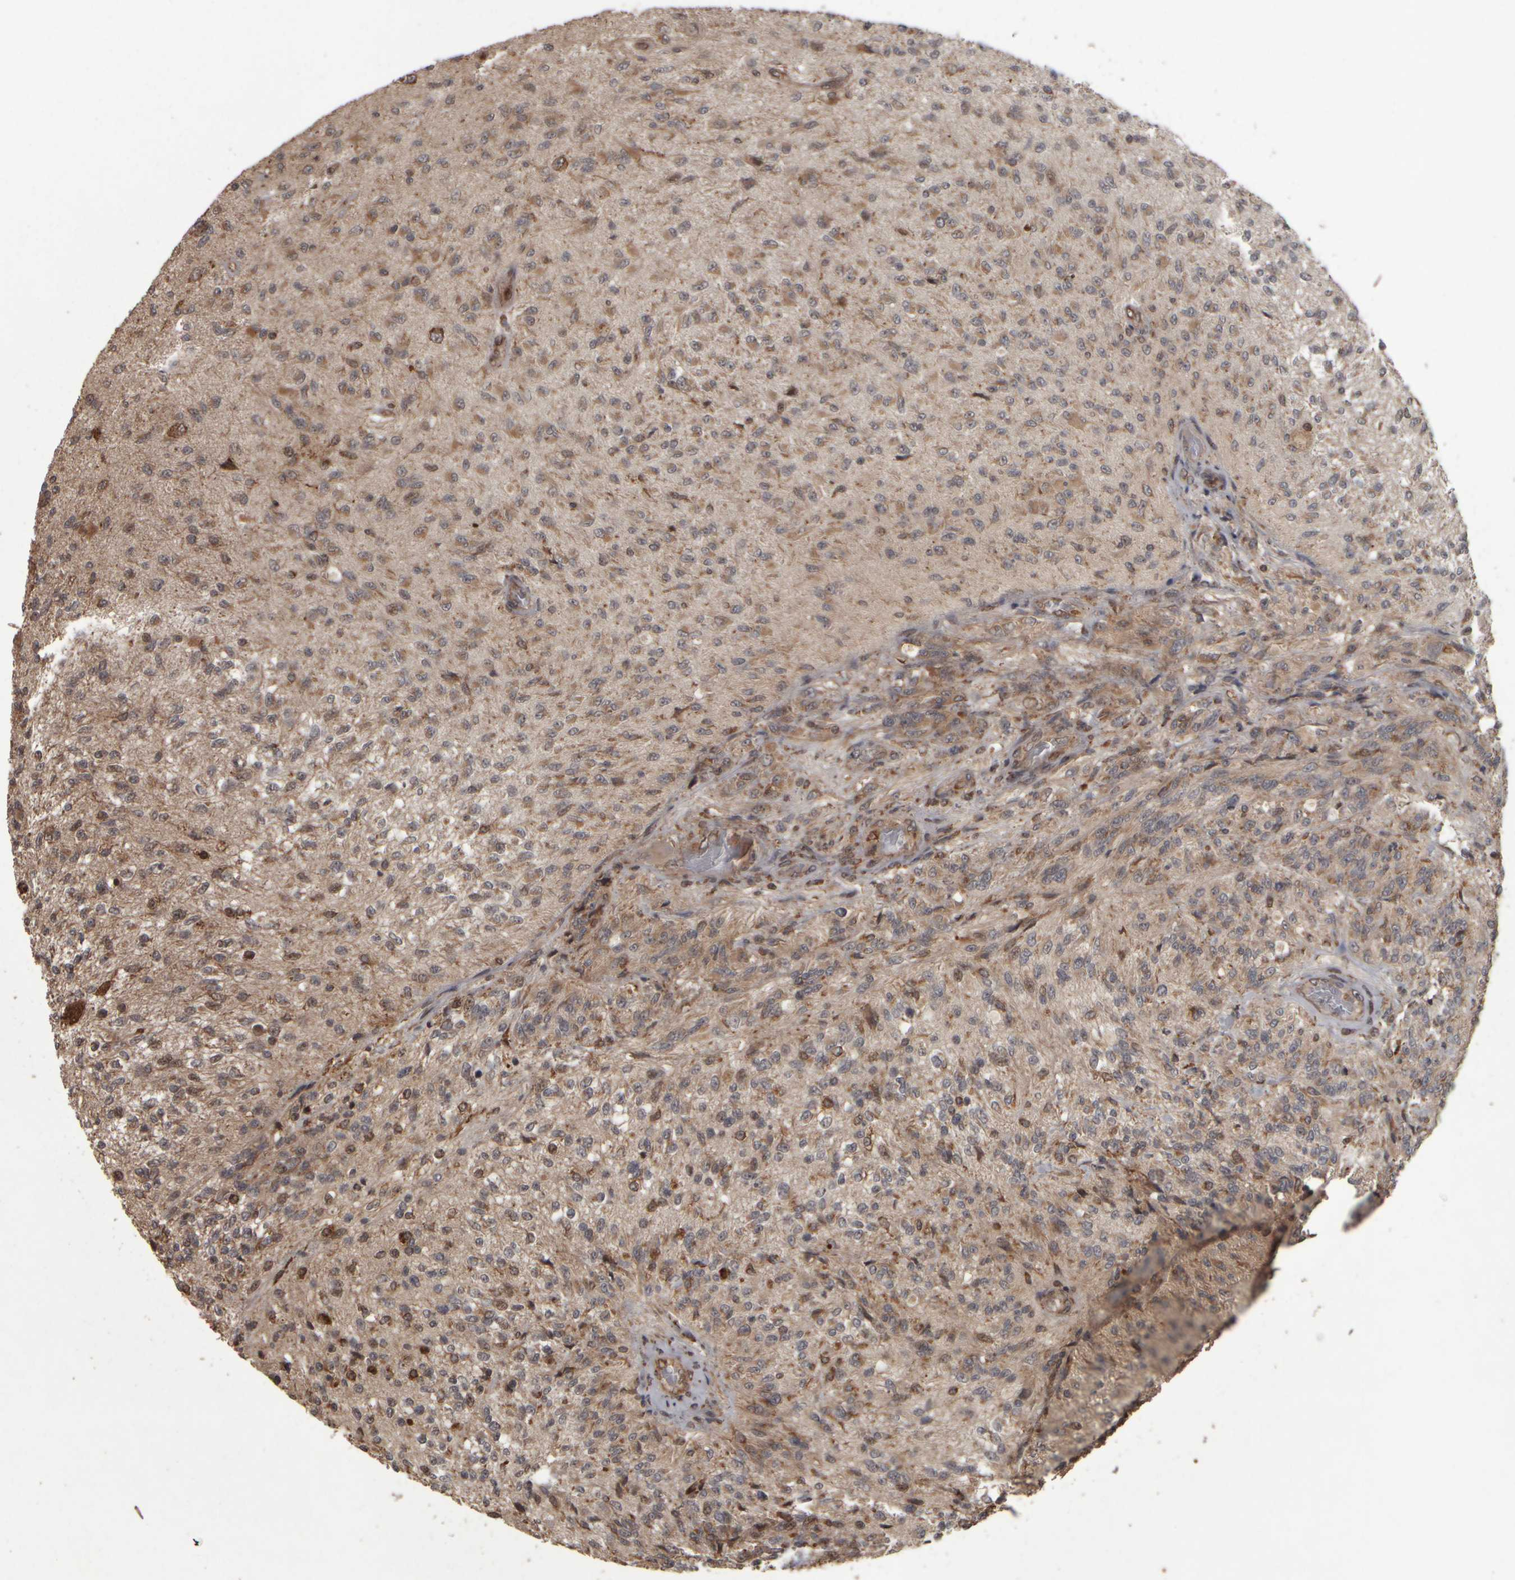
{"staining": {"intensity": "weak", "quantity": ">75%", "location": "cytoplasmic/membranous"}, "tissue": "glioma", "cell_type": "Tumor cells", "image_type": "cancer", "snomed": [{"axis": "morphology", "description": "Normal tissue, NOS"}, {"axis": "morphology", "description": "Glioma, malignant, High grade"}, {"axis": "topography", "description": "Cerebral cortex"}], "caption": "High-magnification brightfield microscopy of glioma stained with DAB (3,3'-diaminobenzidine) (brown) and counterstained with hematoxylin (blue). tumor cells exhibit weak cytoplasmic/membranous staining is seen in approximately>75% of cells.", "gene": "AGBL3", "patient": {"sex": "male", "age": 77}}